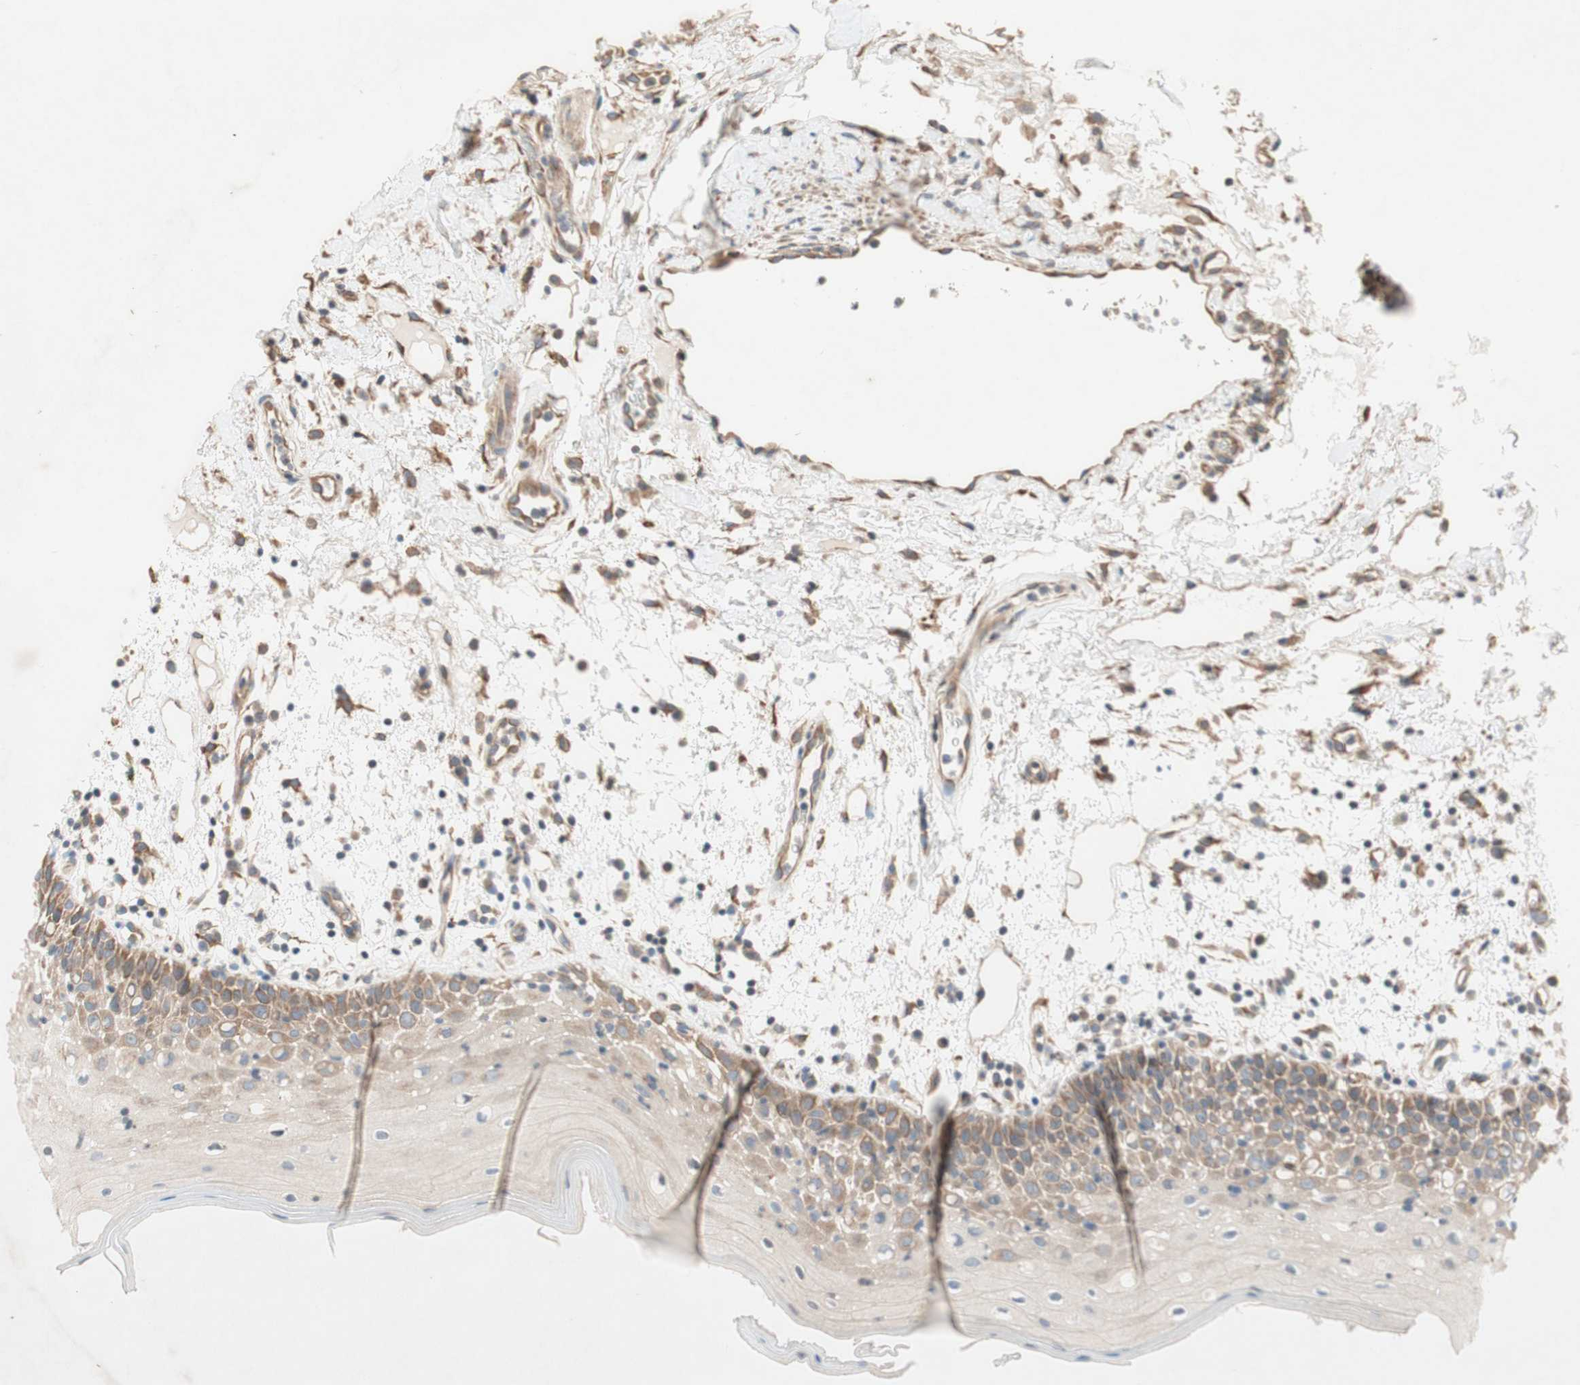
{"staining": {"intensity": "moderate", "quantity": ">75%", "location": "cytoplasmic/membranous"}, "tissue": "oral mucosa", "cell_type": "Squamous epithelial cells", "image_type": "normal", "snomed": [{"axis": "morphology", "description": "Normal tissue, NOS"}, {"axis": "morphology", "description": "Squamous cell carcinoma, NOS"}, {"axis": "topography", "description": "Skeletal muscle"}, {"axis": "topography", "description": "Oral tissue"}], "caption": "The image shows immunohistochemical staining of unremarkable oral mucosa. There is moderate cytoplasmic/membranous expression is appreciated in approximately >75% of squamous epithelial cells. (Brightfield microscopy of DAB IHC at high magnification).", "gene": "SOCS2", "patient": {"sex": "male", "age": 71}}